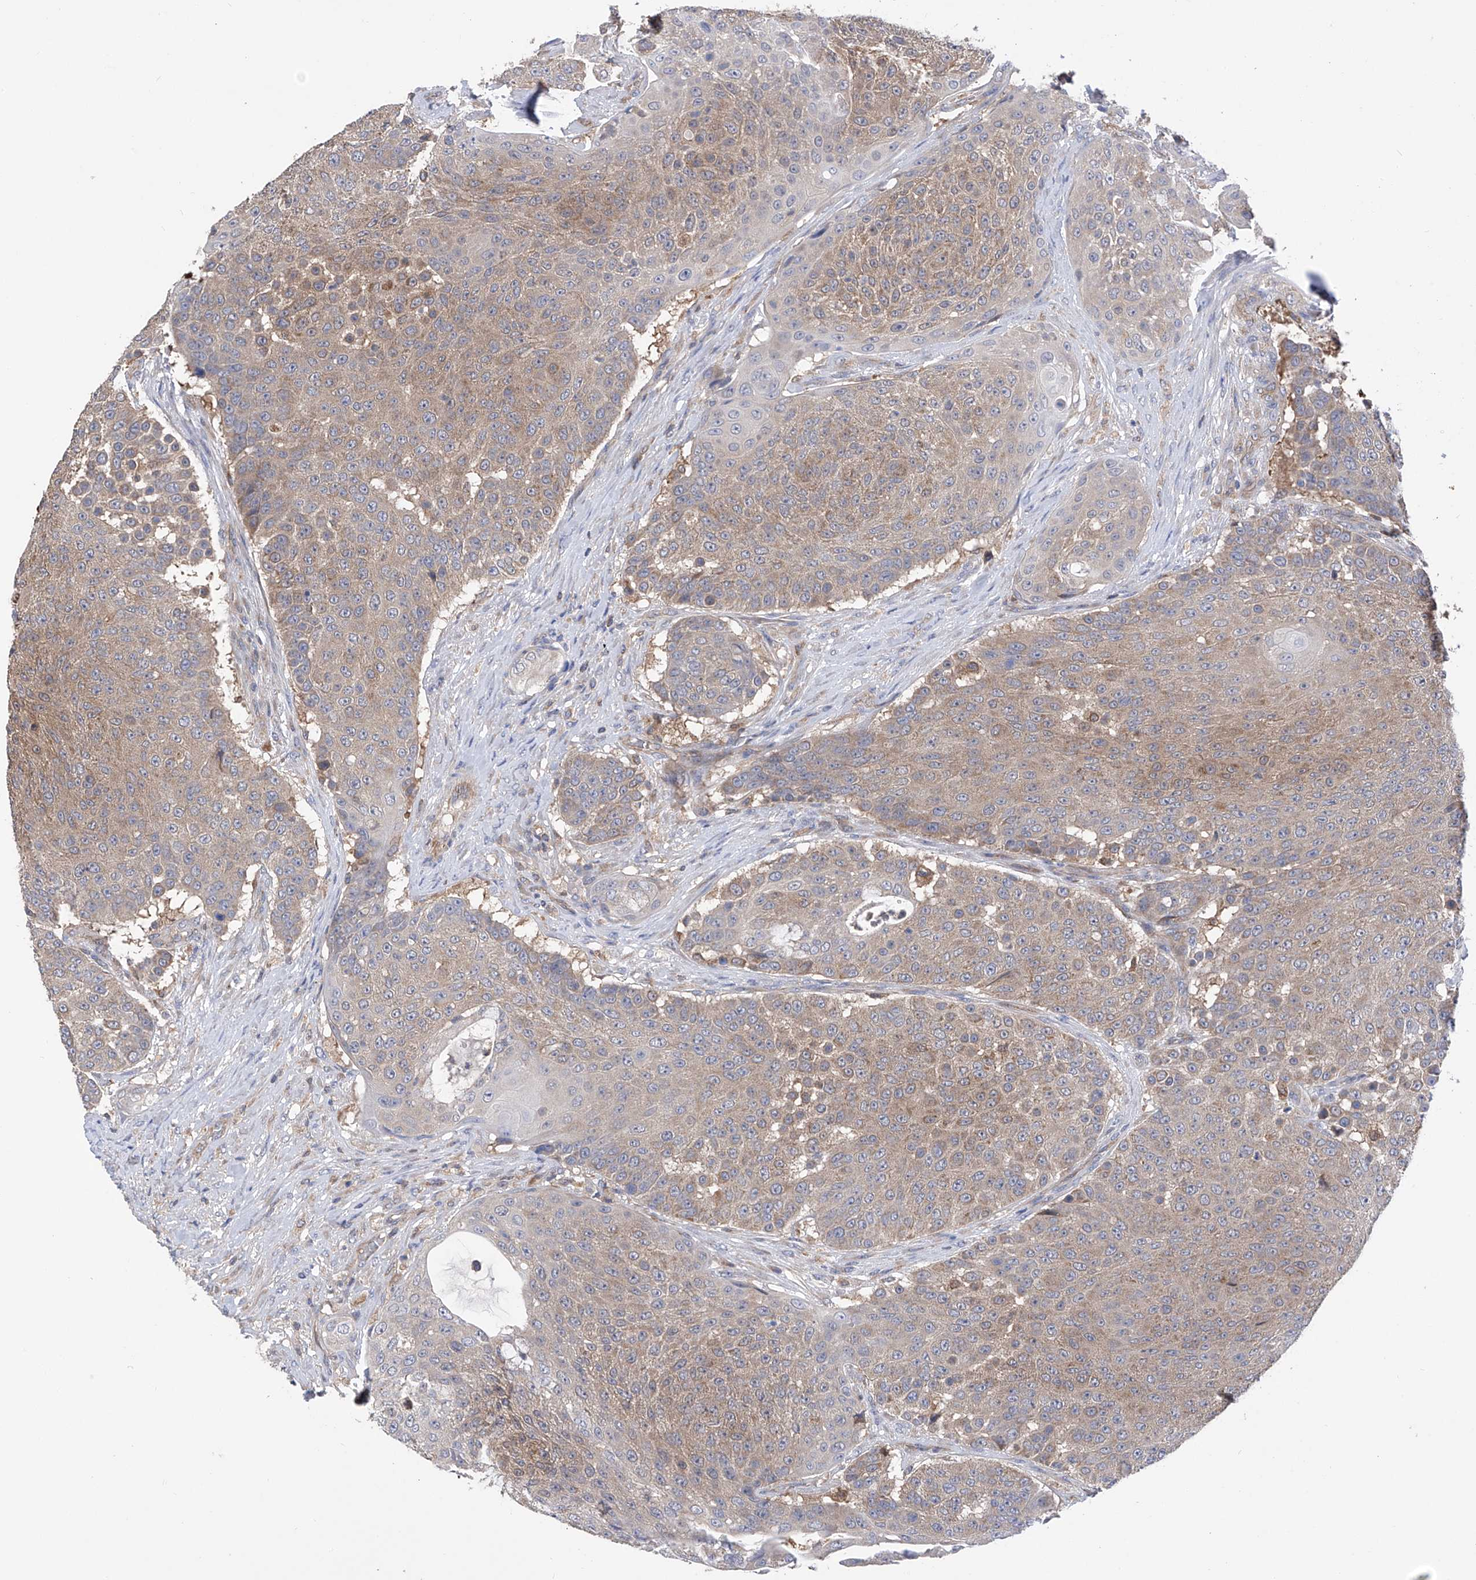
{"staining": {"intensity": "moderate", "quantity": "25%-75%", "location": "cytoplasmic/membranous"}, "tissue": "urothelial cancer", "cell_type": "Tumor cells", "image_type": "cancer", "snomed": [{"axis": "morphology", "description": "Urothelial carcinoma, High grade"}, {"axis": "topography", "description": "Urinary bladder"}], "caption": "Immunohistochemical staining of human urothelial cancer exhibits moderate cytoplasmic/membranous protein positivity in approximately 25%-75% of tumor cells.", "gene": "SPATA20", "patient": {"sex": "female", "age": 63}}